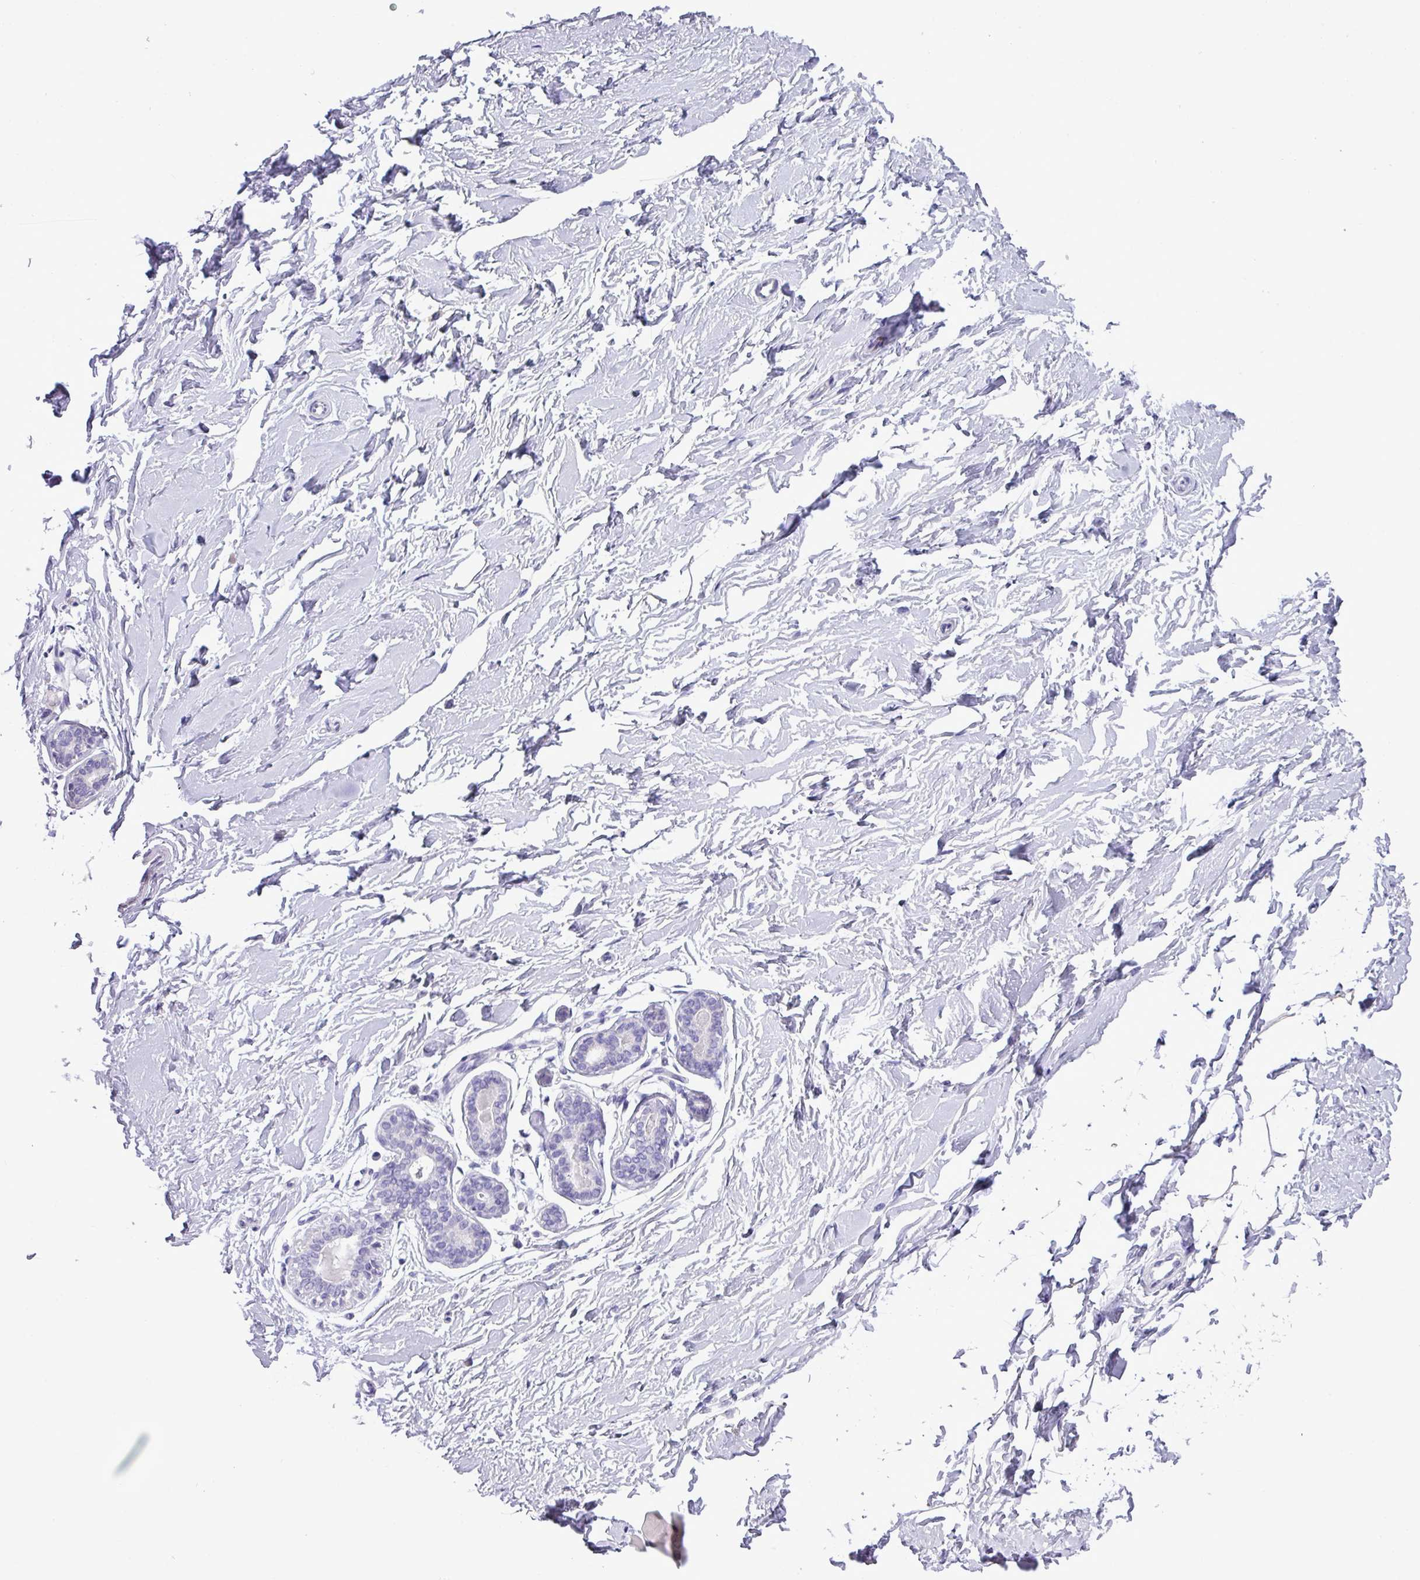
{"staining": {"intensity": "moderate", "quantity": ">75%", "location": "cytoplasmic/membranous"}, "tissue": "breast", "cell_type": "Adipocytes", "image_type": "normal", "snomed": [{"axis": "morphology", "description": "Normal tissue, NOS"}, {"axis": "topography", "description": "Breast"}], "caption": "Protein staining of benign breast shows moderate cytoplasmic/membranous expression in approximately >75% of adipocytes. The protein of interest is shown in brown color, while the nuclei are stained blue.", "gene": "TNFSF12", "patient": {"sex": "female", "age": 23}}